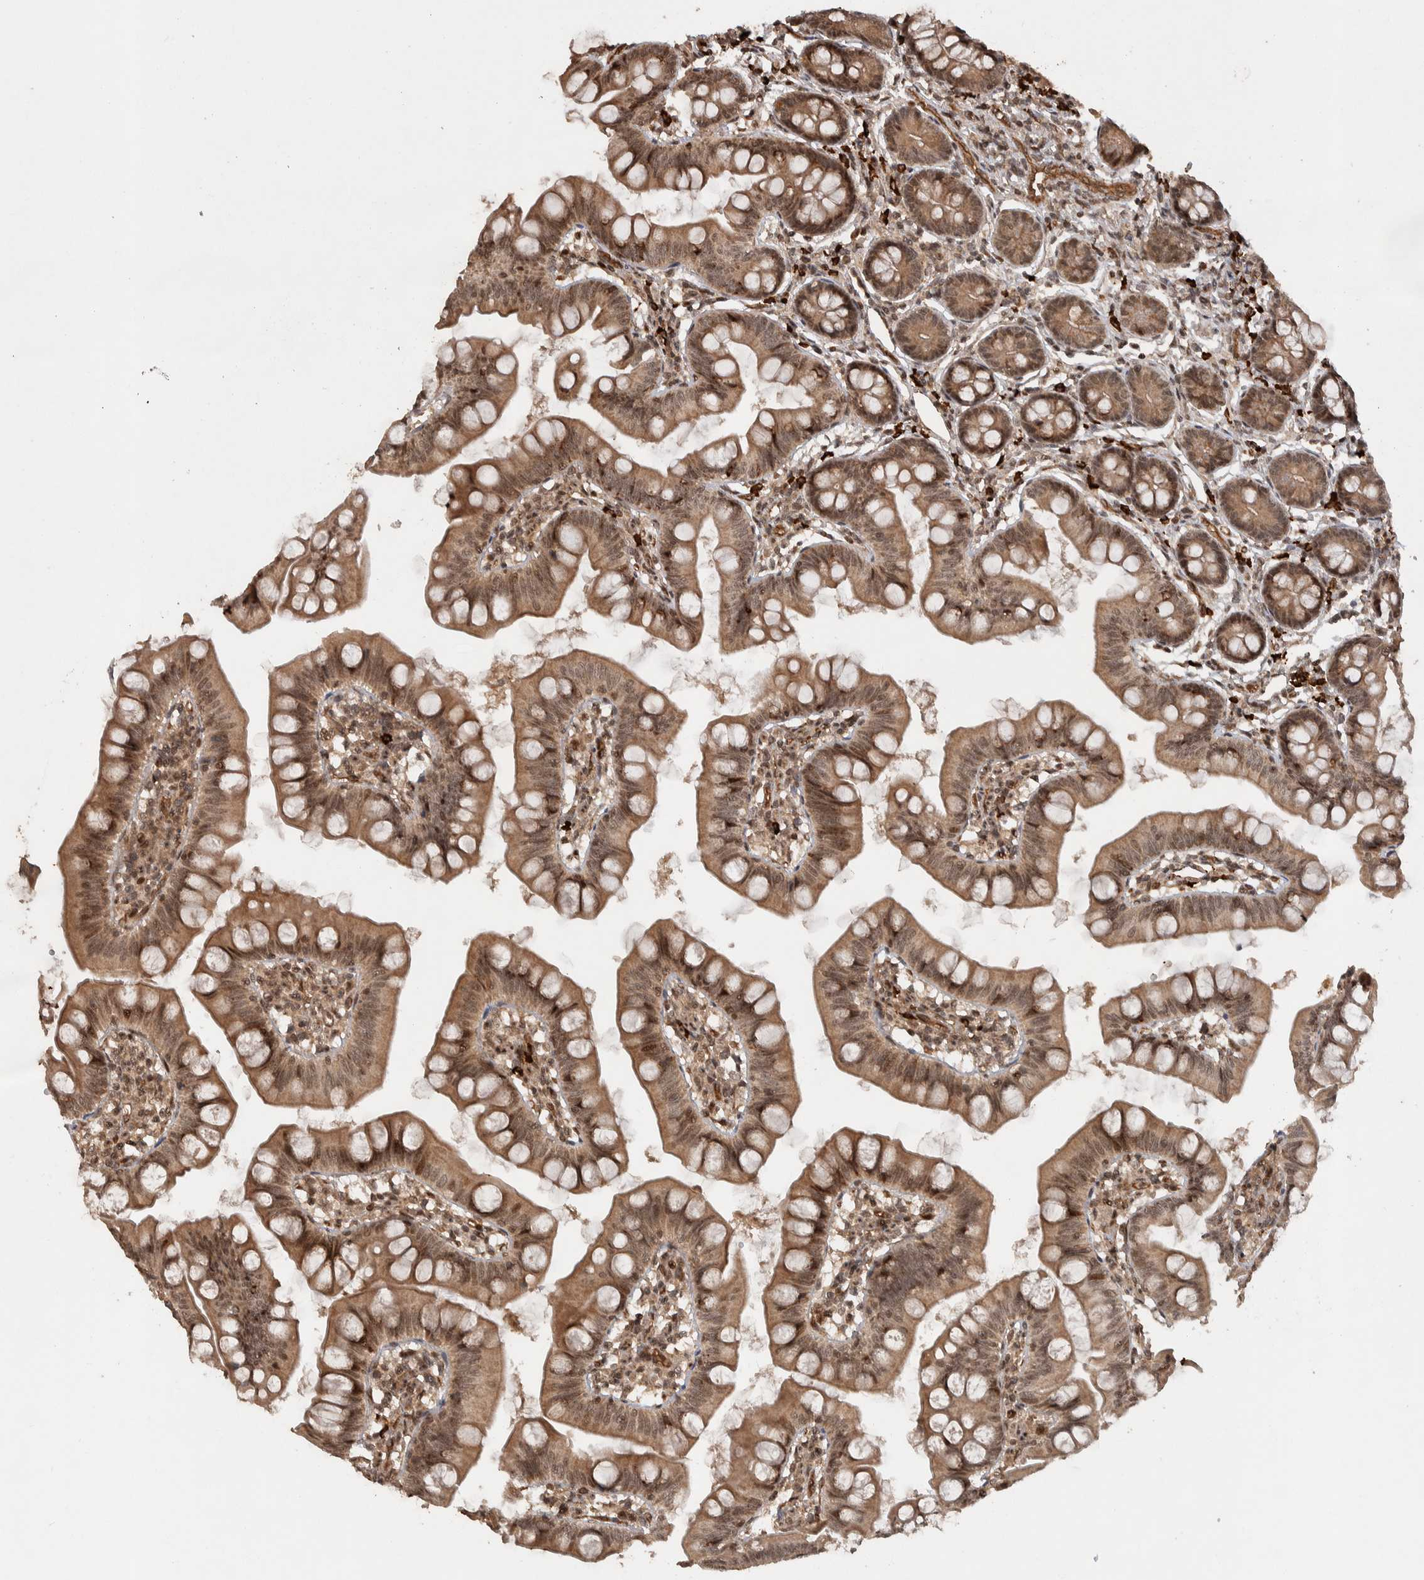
{"staining": {"intensity": "moderate", "quantity": ">75%", "location": "cytoplasmic/membranous,nuclear"}, "tissue": "small intestine", "cell_type": "Glandular cells", "image_type": "normal", "snomed": [{"axis": "morphology", "description": "Normal tissue, NOS"}, {"axis": "topography", "description": "Small intestine"}], "caption": "Small intestine stained with a brown dye reveals moderate cytoplasmic/membranous,nuclear positive positivity in approximately >75% of glandular cells.", "gene": "TOR1B", "patient": {"sex": "male", "age": 7}}